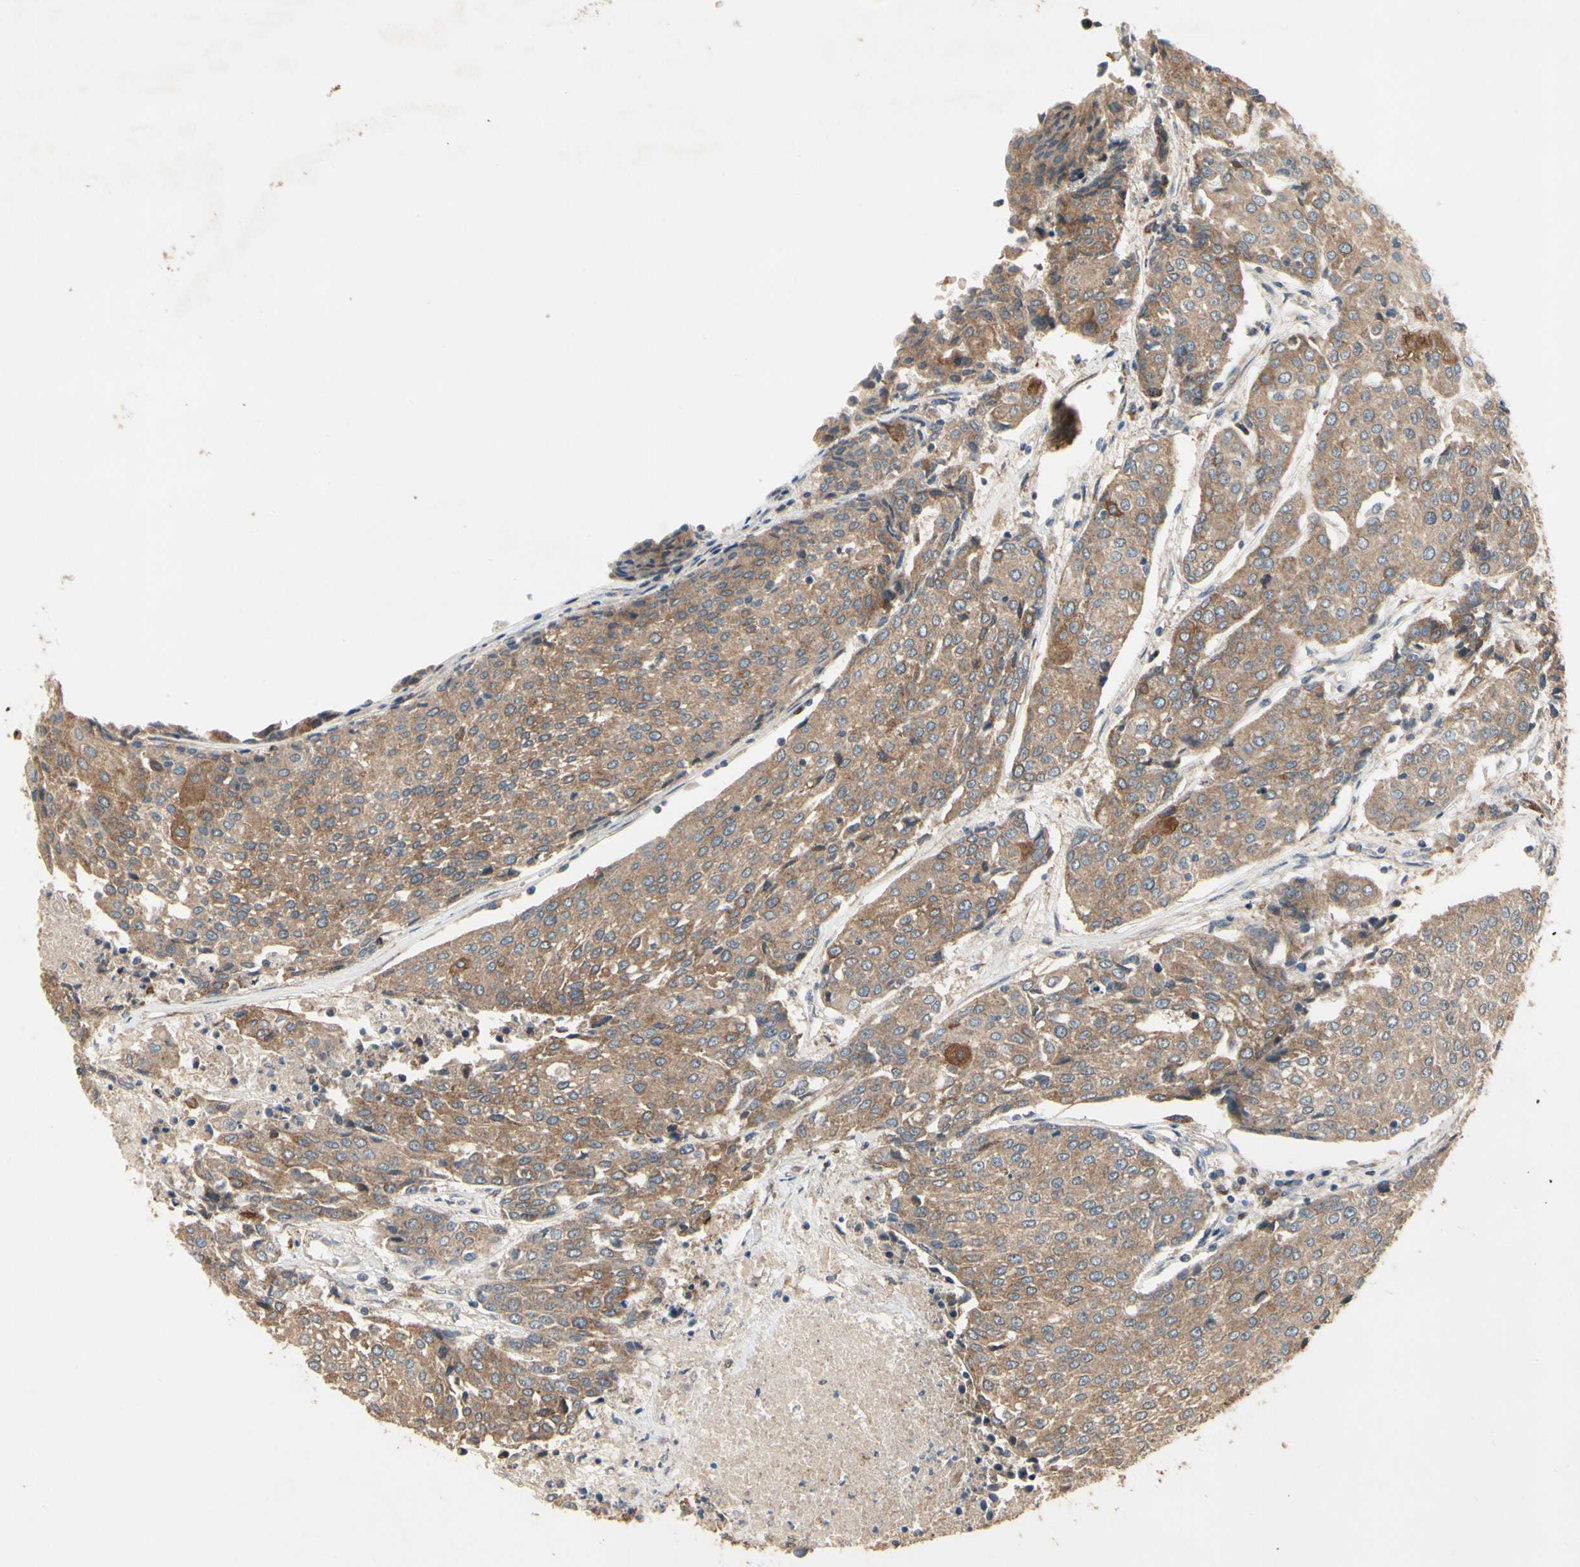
{"staining": {"intensity": "moderate", "quantity": ">75%", "location": "cytoplasmic/membranous"}, "tissue": "urothelial cancer", "cell_type": "Tumor cells", "image_type": "cancer", "snomed": [{"axis": "morphology", "description": "Urothelial carcinoma, High grade"}, {"axis": "topography", "description": "Urinary bladder"}], "caption": "Tumor cells exhibit moderate cytoplasmic/membranous expression in approximately >75% of cells in urothelial cancer.", "gene": "CGREF1", "patient": {"sex": "female", "age": 85}}